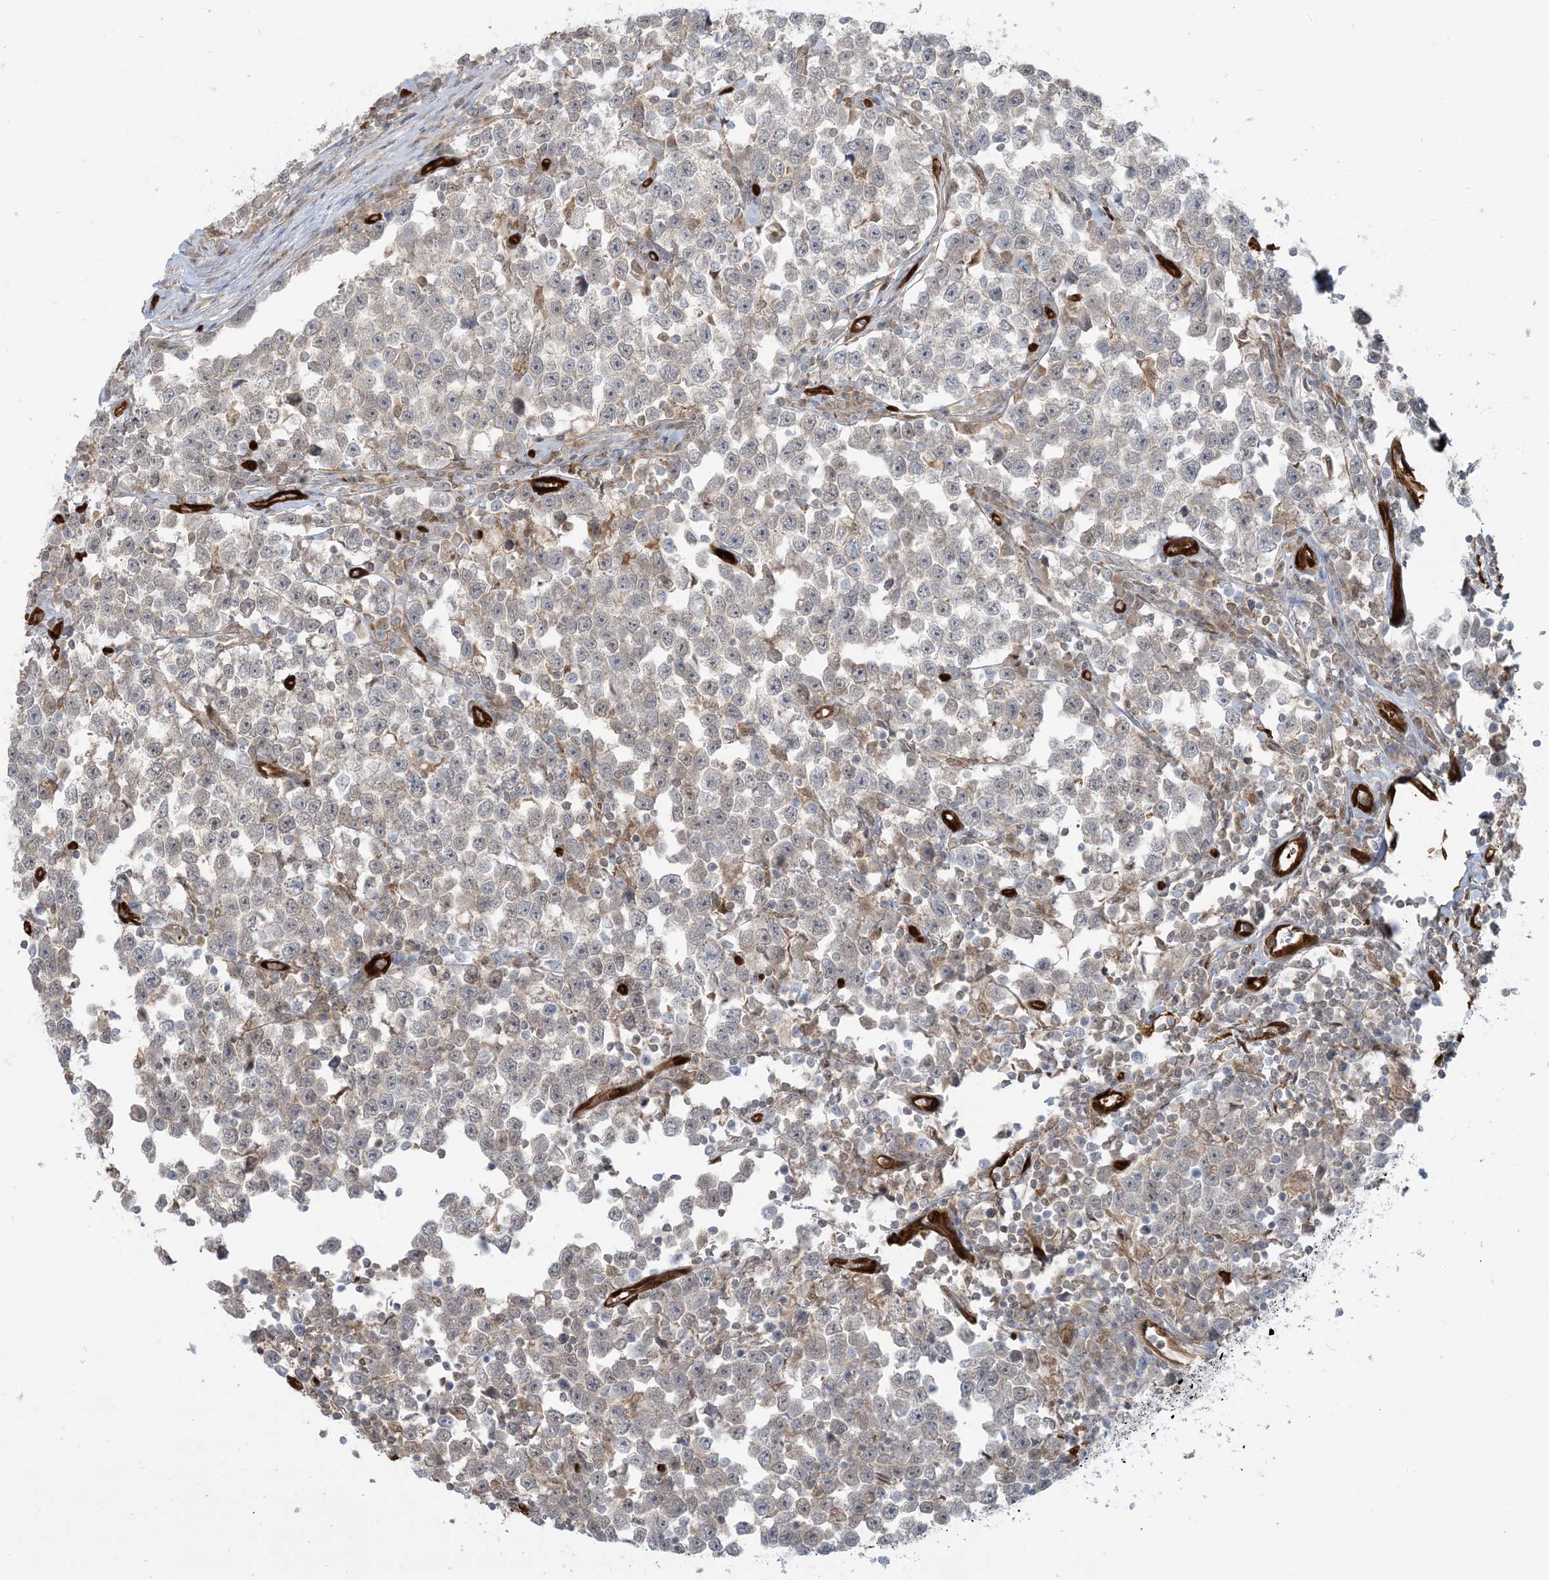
{"staining": {"intensity": "weak", "quantity": "<25%", "location": "cytoplasmic/membranous"}, "tissue": "testis cancer", "cell_type": "Tumor cells", "image_type": "cancer", "snomed": [{"axis": "morphology", "description": "Normal tissue, NOS"}, {"axis": "morphology", "description": "Seminoma, NOS"}, {"axis": "topography", "description": "Testis"}], "caption": "The image displays no staining of tumor cells in testis cancer (seminoma). (Immunohistochemistry (ihc), brightfield microscopy, high magnification).", "gene": "PPM1F", "patient": {"sex": "male", "age": 43}}